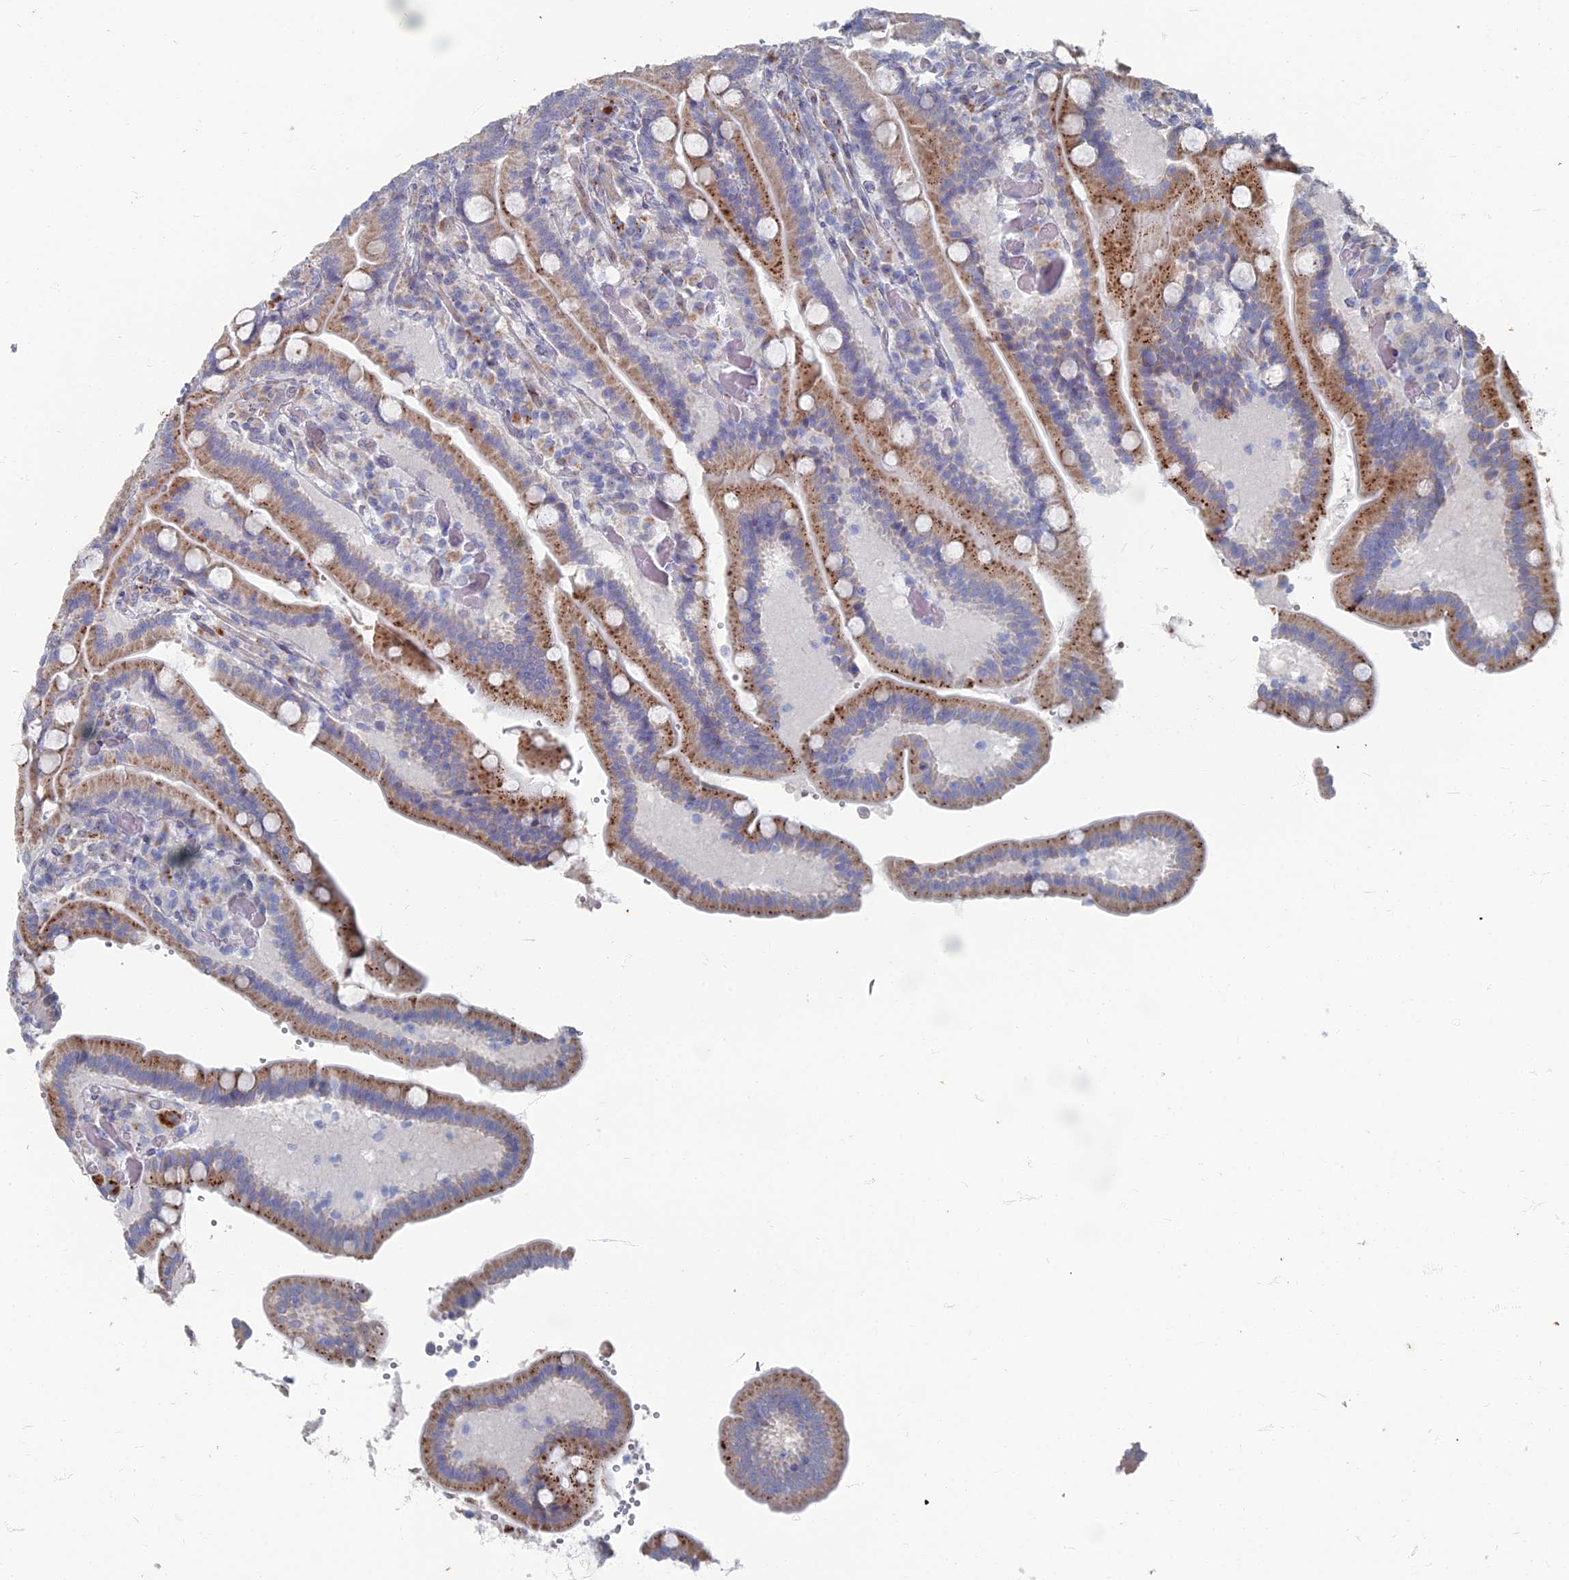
{"staining": {"intensity": "moderate", "quantity": "25%-75%", "location": "cytoplasmic/membranous"}, "tissue": "duodenum", "cell_type": "Glandular cells", "image_type": "normal", "snomed": [{"axis": "morphology", "description": "Normal tissue, NOS"}, {"axis": "topography", "description": "Duodenum"}], "caption": "A brown stain labels moderate cytoplasmic/membranous positivity of a protein in glandular cells of unremarkable duodenum. (Stains: DAB in brown, nuclei in blue, Microscopy: brightfield microscopy at high magnification).", "gene": "TMEM128", "patient": {"sex": "female", "age": 62}}